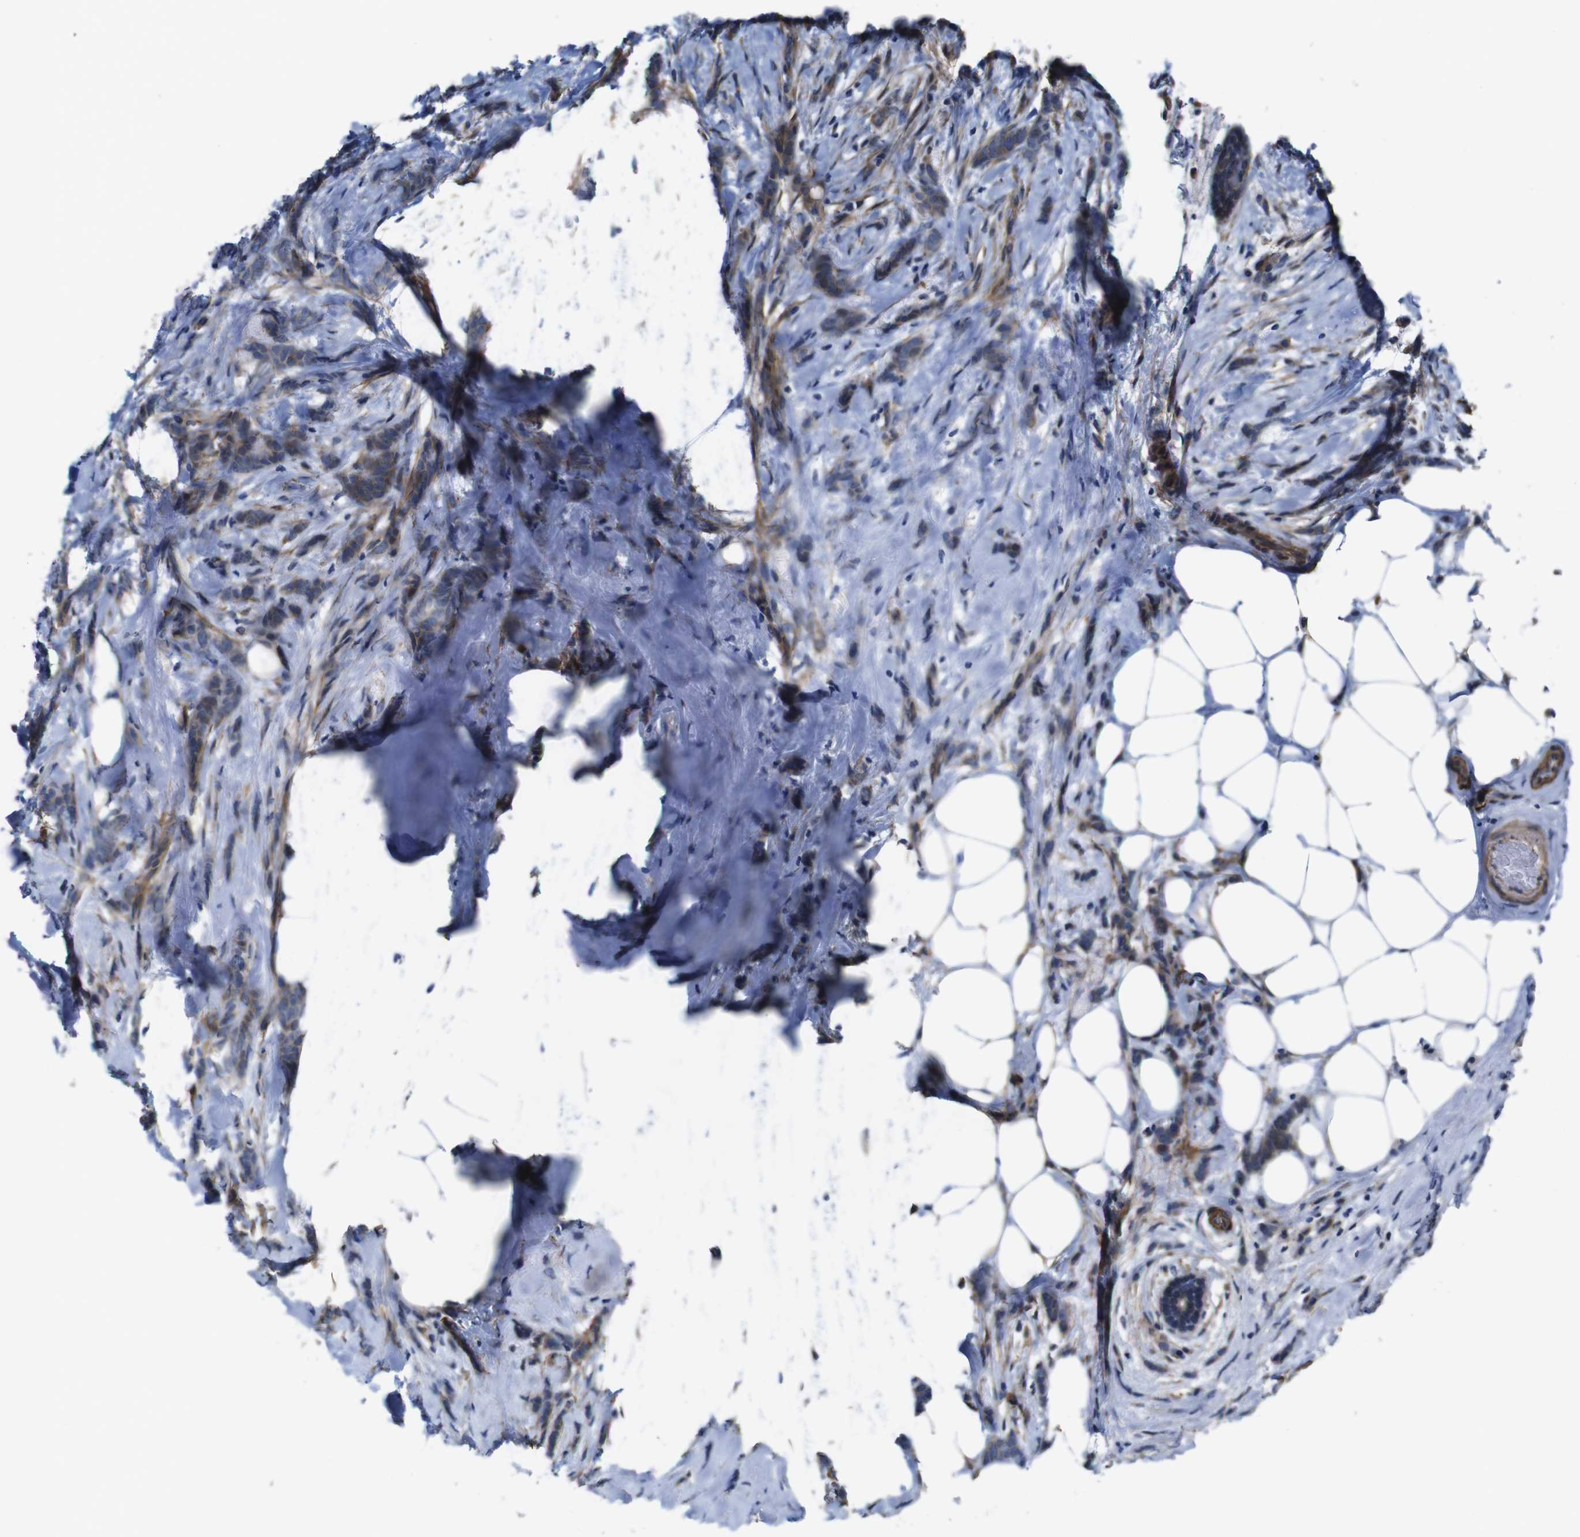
{"staining": {"intensity": "weak", "quantity": ">75%", "location": "cytoplasmic/membranous"}, "tissue": "breast cancer", "cell_type": "Tumor cells", "image_type": "cancer", "snomed": [{"axis": "morphology", "description": "Lobular carcinoma, in situ"}, {"axis": "morphology", "description": "Lobular carcinoma"}, {"axis": "topography", "description": "Breast"}], "caption": "This histopathology image exhibits breast lobular carcinoma stained with immunohistochemistry to label a protein in brown. The cytoplasmic/membranous of tumor cells show weak positivity for the protein. Nuclei are counter-stained blue.", "gene": "GGT7", "patient": {"sex": "female", "age": 41}}